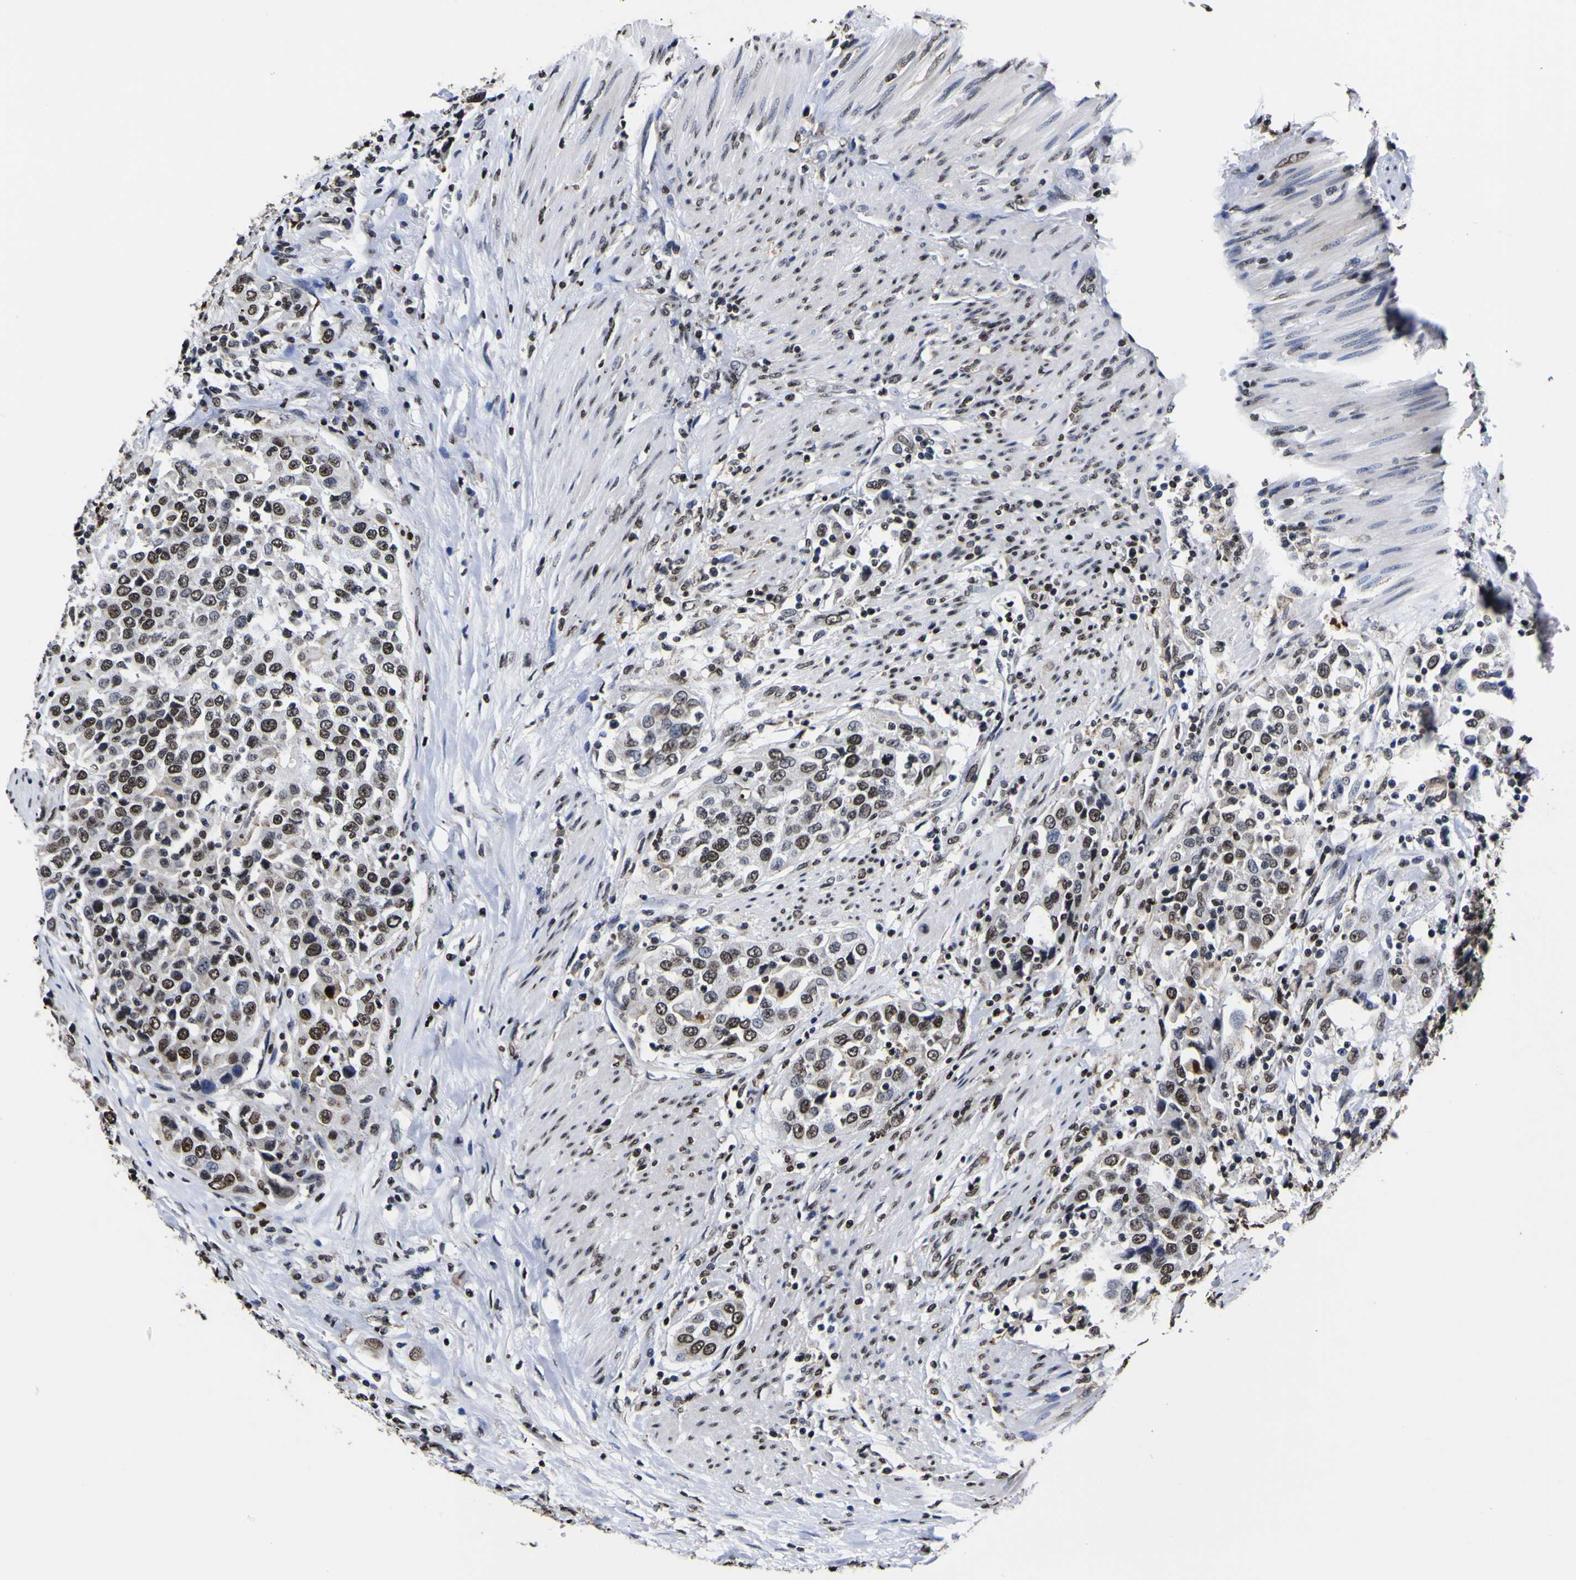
{"staining": {"intensity": "strong", "quantity": ">75%", "location": "nuclear"}, "tissue": "urothelial cancer", "cell_type": "Tumor cells", "image_type": "cancer", "snomed": [{"axis": "morphology", "description": "Urothelial carcinoma, High grade"}, {"axis": "topography", "description": "Urinary bladder"}], "caption": "Urothelial cancer tissue demonstrates strong nuclear positivity in about >75% of tumor cells", "gene": "PIAS1", "patient": {"sex": "female", "age": 80}}